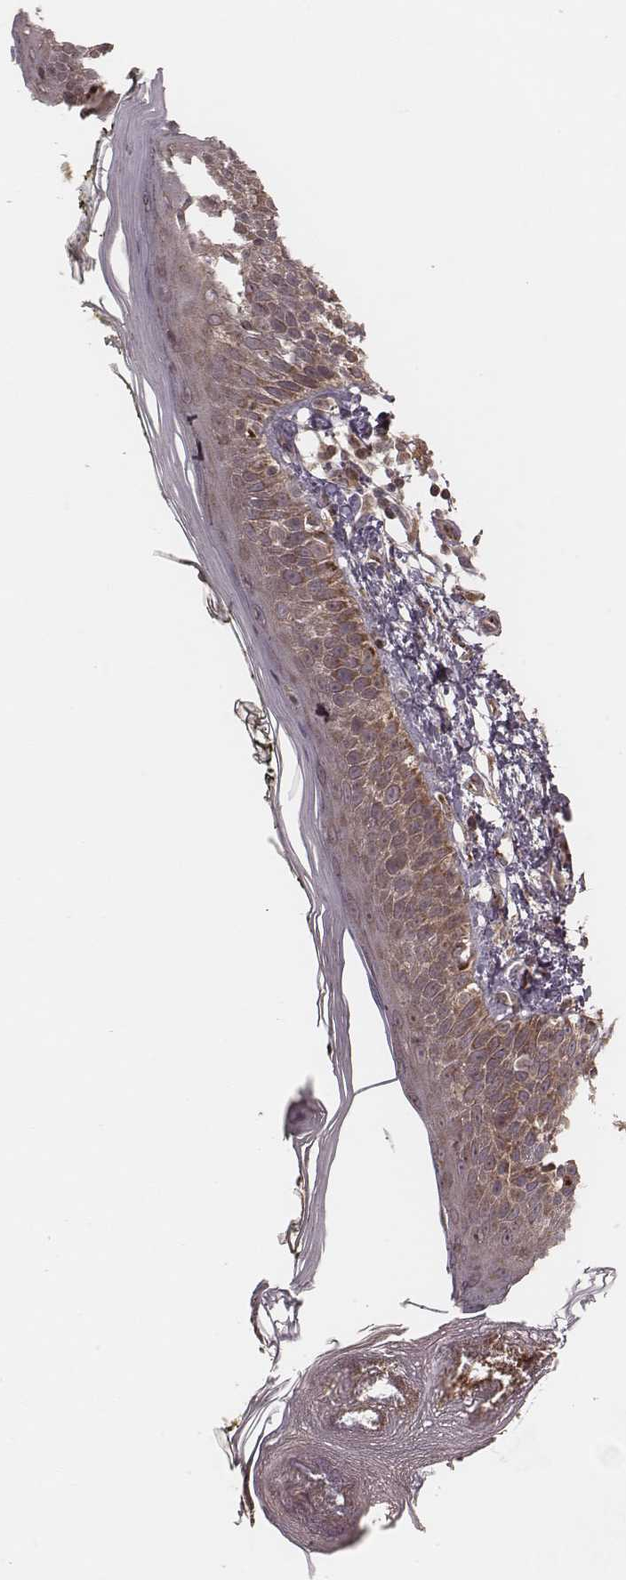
{"staining": {"intensity": "moderate", "quantity": ">75%", "location": "cytoplasmic/membranous"}, "tissue": "skin", "cell_type": "Fibroblasts", "image_type": "normal", "snomed": [{"axis": "morphology", "description": "Normal tissue, NOS"}, {"axis": "topography", "description": "Skin"}], "caption": "IHC of benign skin exhibits medium levels of moderate cytoplasmic/membranous positivity in approximately >75% of fibroblasts.", "gene": "MYO19", "patient": {"sex": "male", "age": 76}}